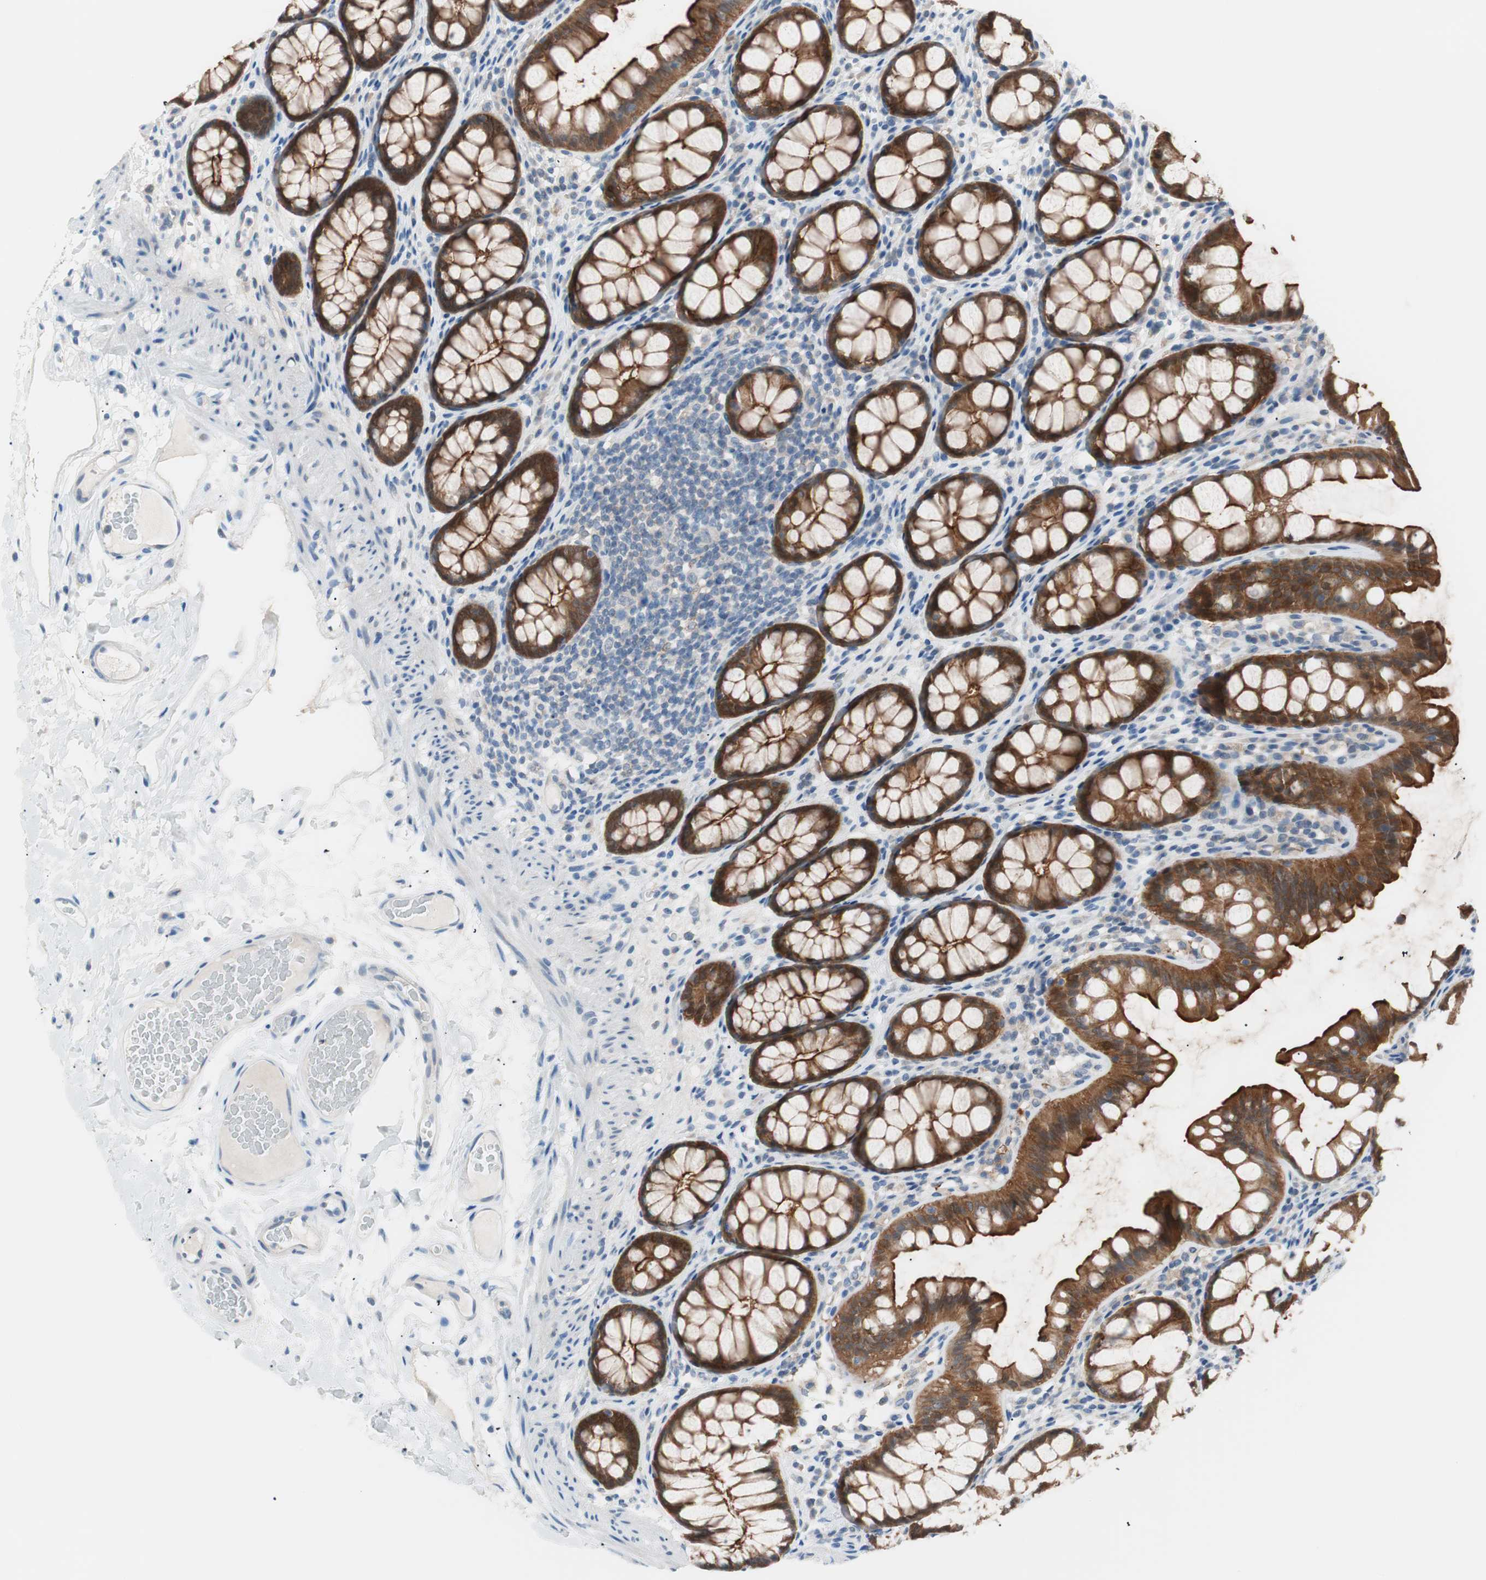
{"staining": {"intensity": "negative", "quantity": "none", "location": "none"}, "tissue": "colon", "cell_type": "Endothelial cells", "image_type": "normal", "snomed": [{"axis": "morphology", "description": "Normal tissue, NOS"}, {"axis": "topography", "description": "Colon"}], "caption": "This is an immunohistochemistry (IHC) histopathology image of normal colon. There is no expression in endothelial cells.", "gene": "VIL1", "patient": {"sex": "female", "age": 55}}